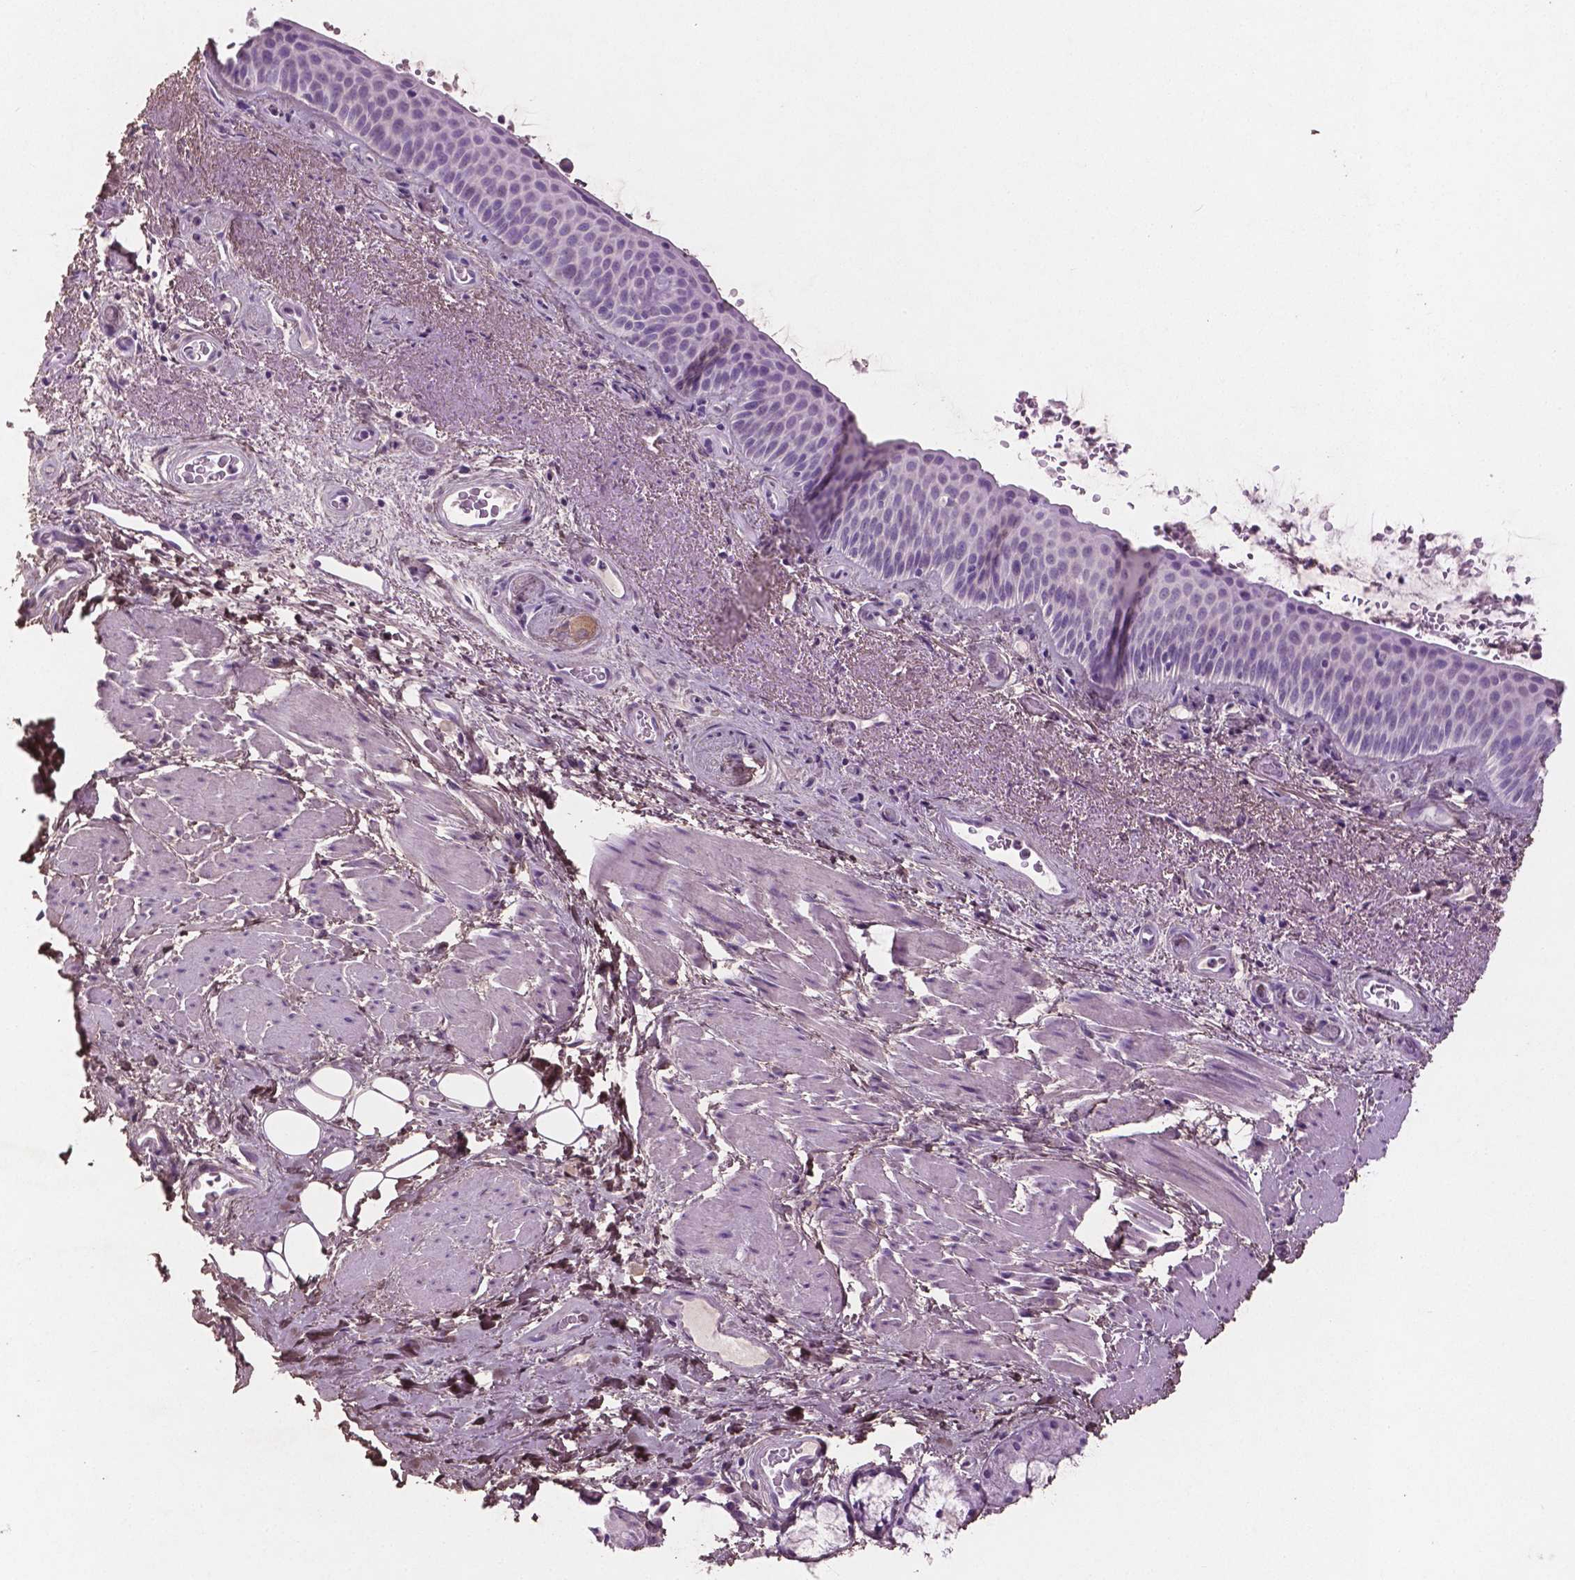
{"staining": {"intensity": "negative", "quantity": "none", "location": "none"}, "tissue": "bronchus", "cell_type": "Respiratory epithelial cells", "image_type": "normal", "snomed": [{"axis": "morphology", "description": "Normal tissue, NOS"}, {"axis": "topography", "description": "Bronchus"}], "caption": "IHC histopathology image of normal bronchus: human bronchus stained with DAB demonstrates no significant protein expression in respiratory epithelial cells.", "gene": "DLG2", "patient": {"sex": "male", "age": 48}}